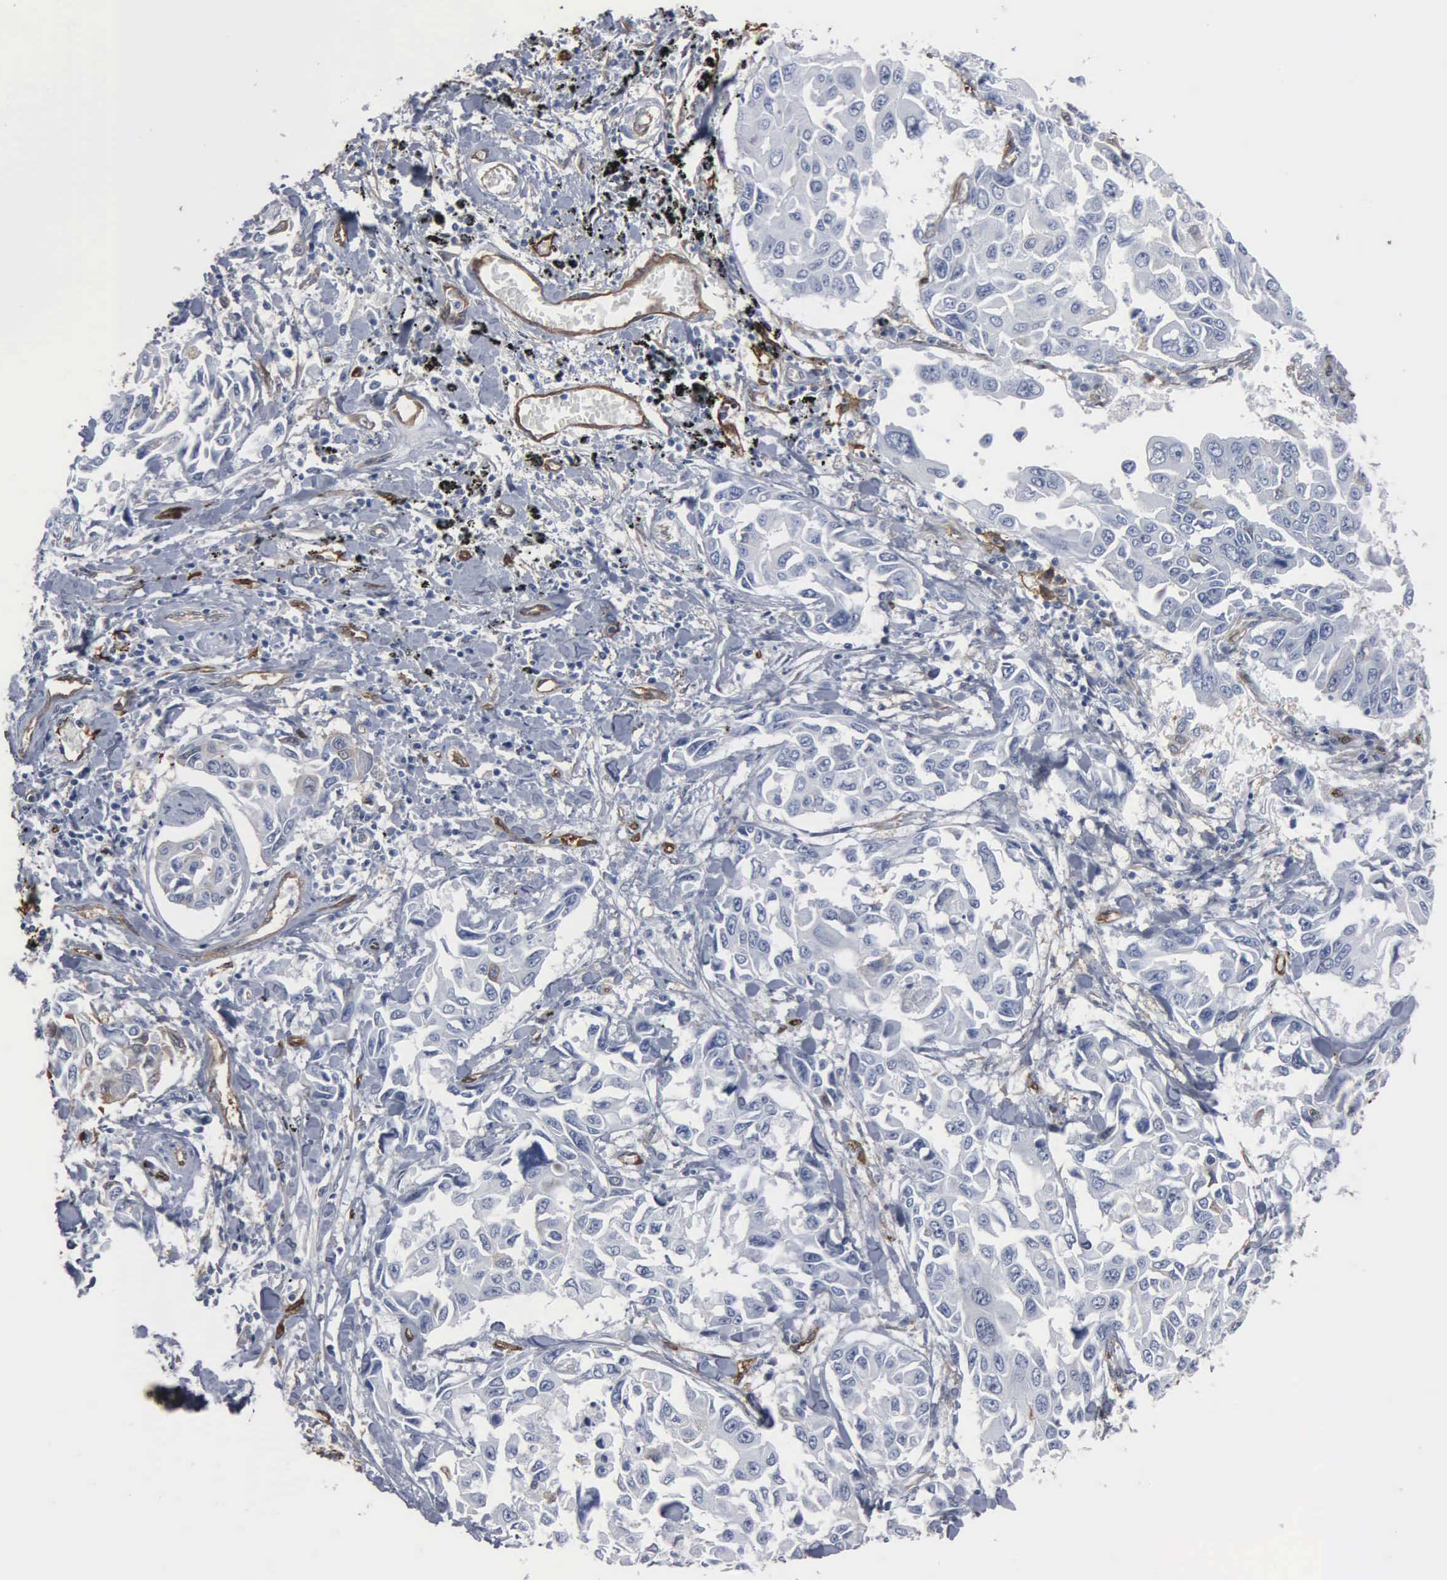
{"staining": {"intensity": "negative", "quantity": "none", "location": "none"}, "tissue": "lung cancer", "cell_type": "Tumor cells", "image_type": "cancer", "snomed": [{"axis": "morphology", "description": "Adenocarcinoma, NOS"}, {"axis": "topography", "description": "Lung"}], "caption": "The immunohistochemistry (IHC) image has no significant staining in tumor cells of lung cancer (adenocarcinoma) tissue.", "gene": "FSCN1", "patient": {"sex": "male", "age": 64}}